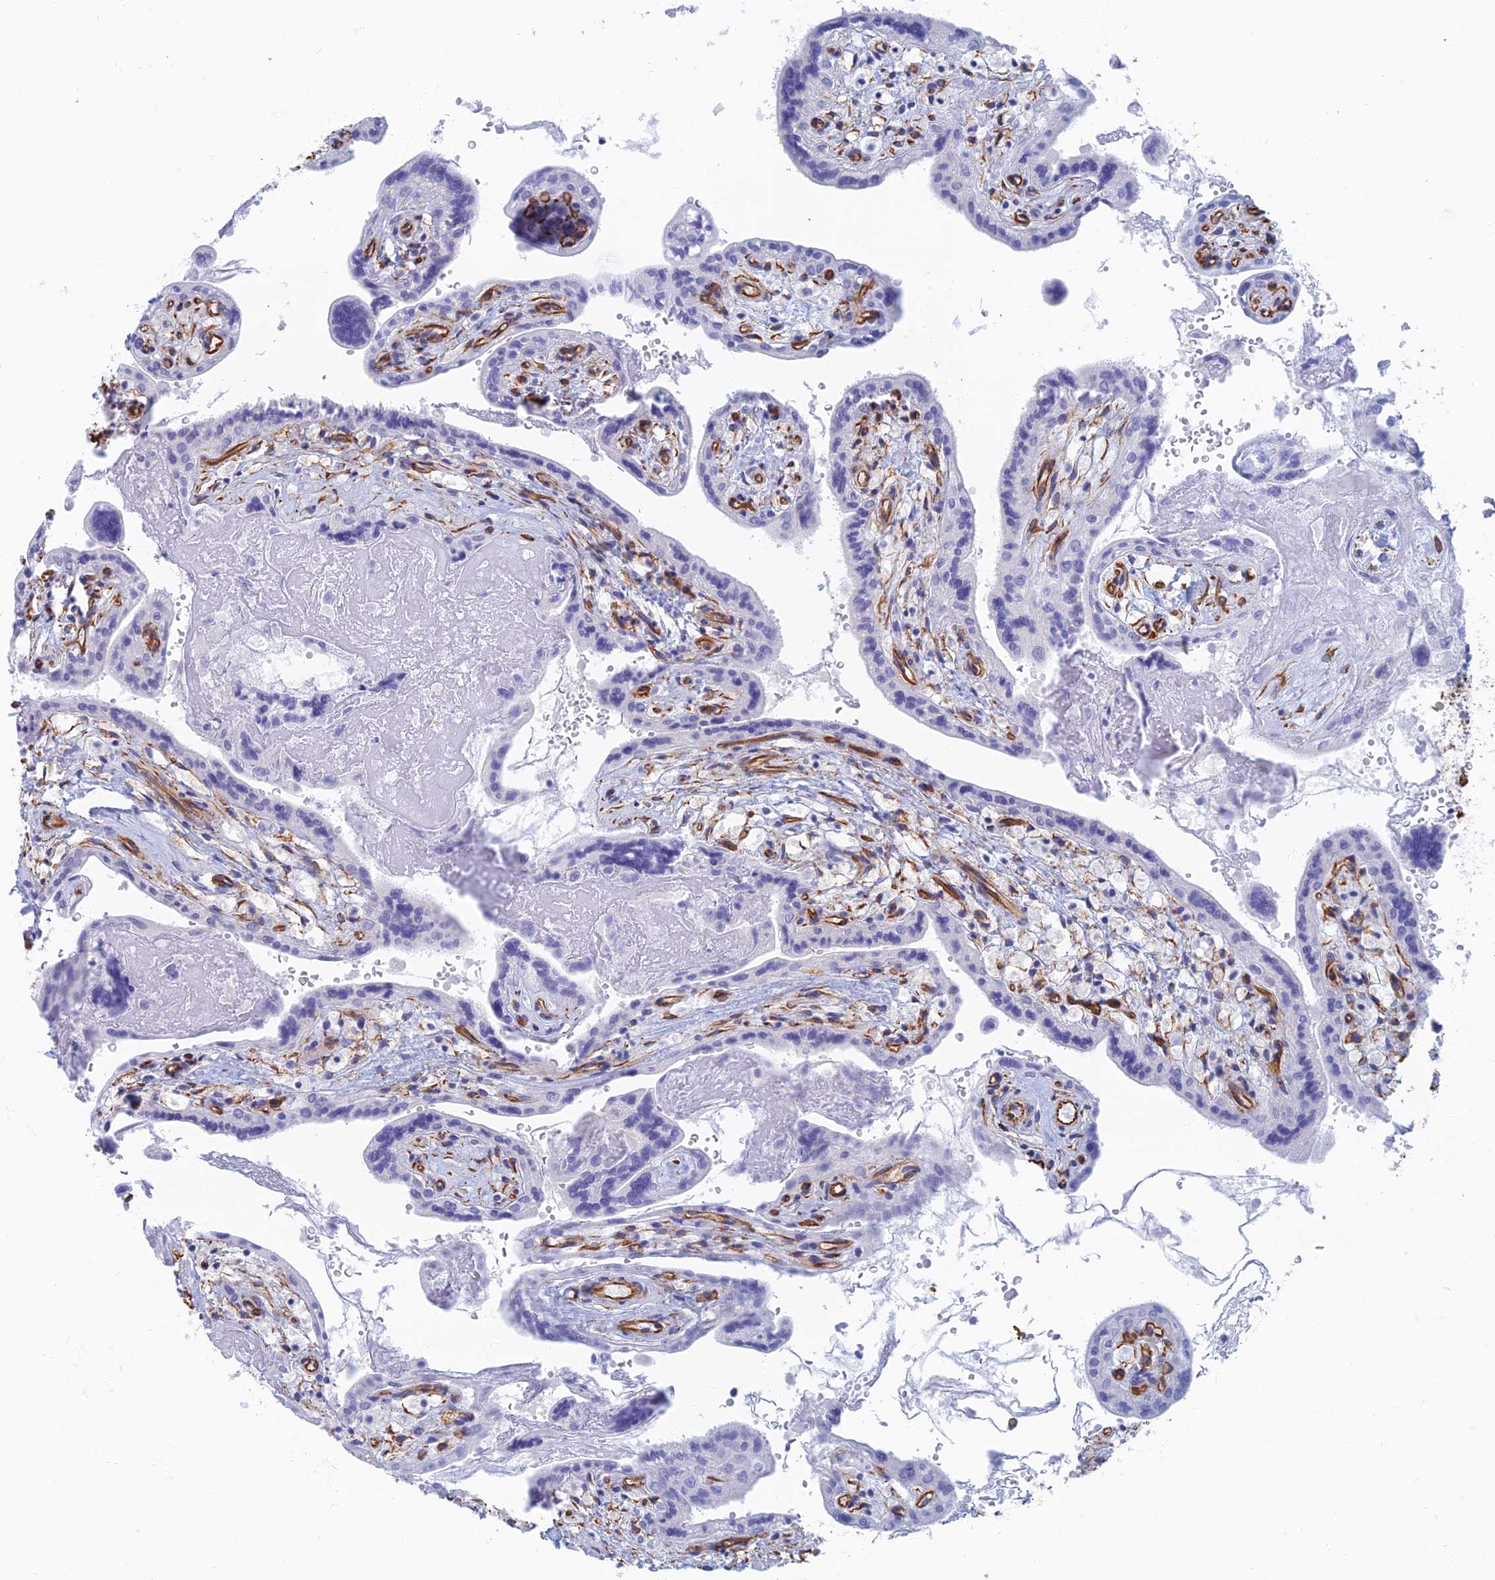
{"staining": {"intensity": "negative", "quantity": "none", "location": "none"}, "tissue": "placenta", "cell_type": "Trophoblastic cells", "image_type": "normal", "snomed": [{"axis": "morphology", "description": "Normal tissue, NOS"}, {"axis": "topography", "description": "Placenta"}], "caption": "This micrograph is of benign placenta stained with immunohistochemistry to label a protein in brown with the nuclei are counter-stained blue. There is no staining in trophoblastic cells. (Stains: DAB IHC with hematoxylin counter stain, Microscopy: brightfield microscopy at high magnification).", "gene": "RMC1", "patient": {"sex": "female", "age": 37}}